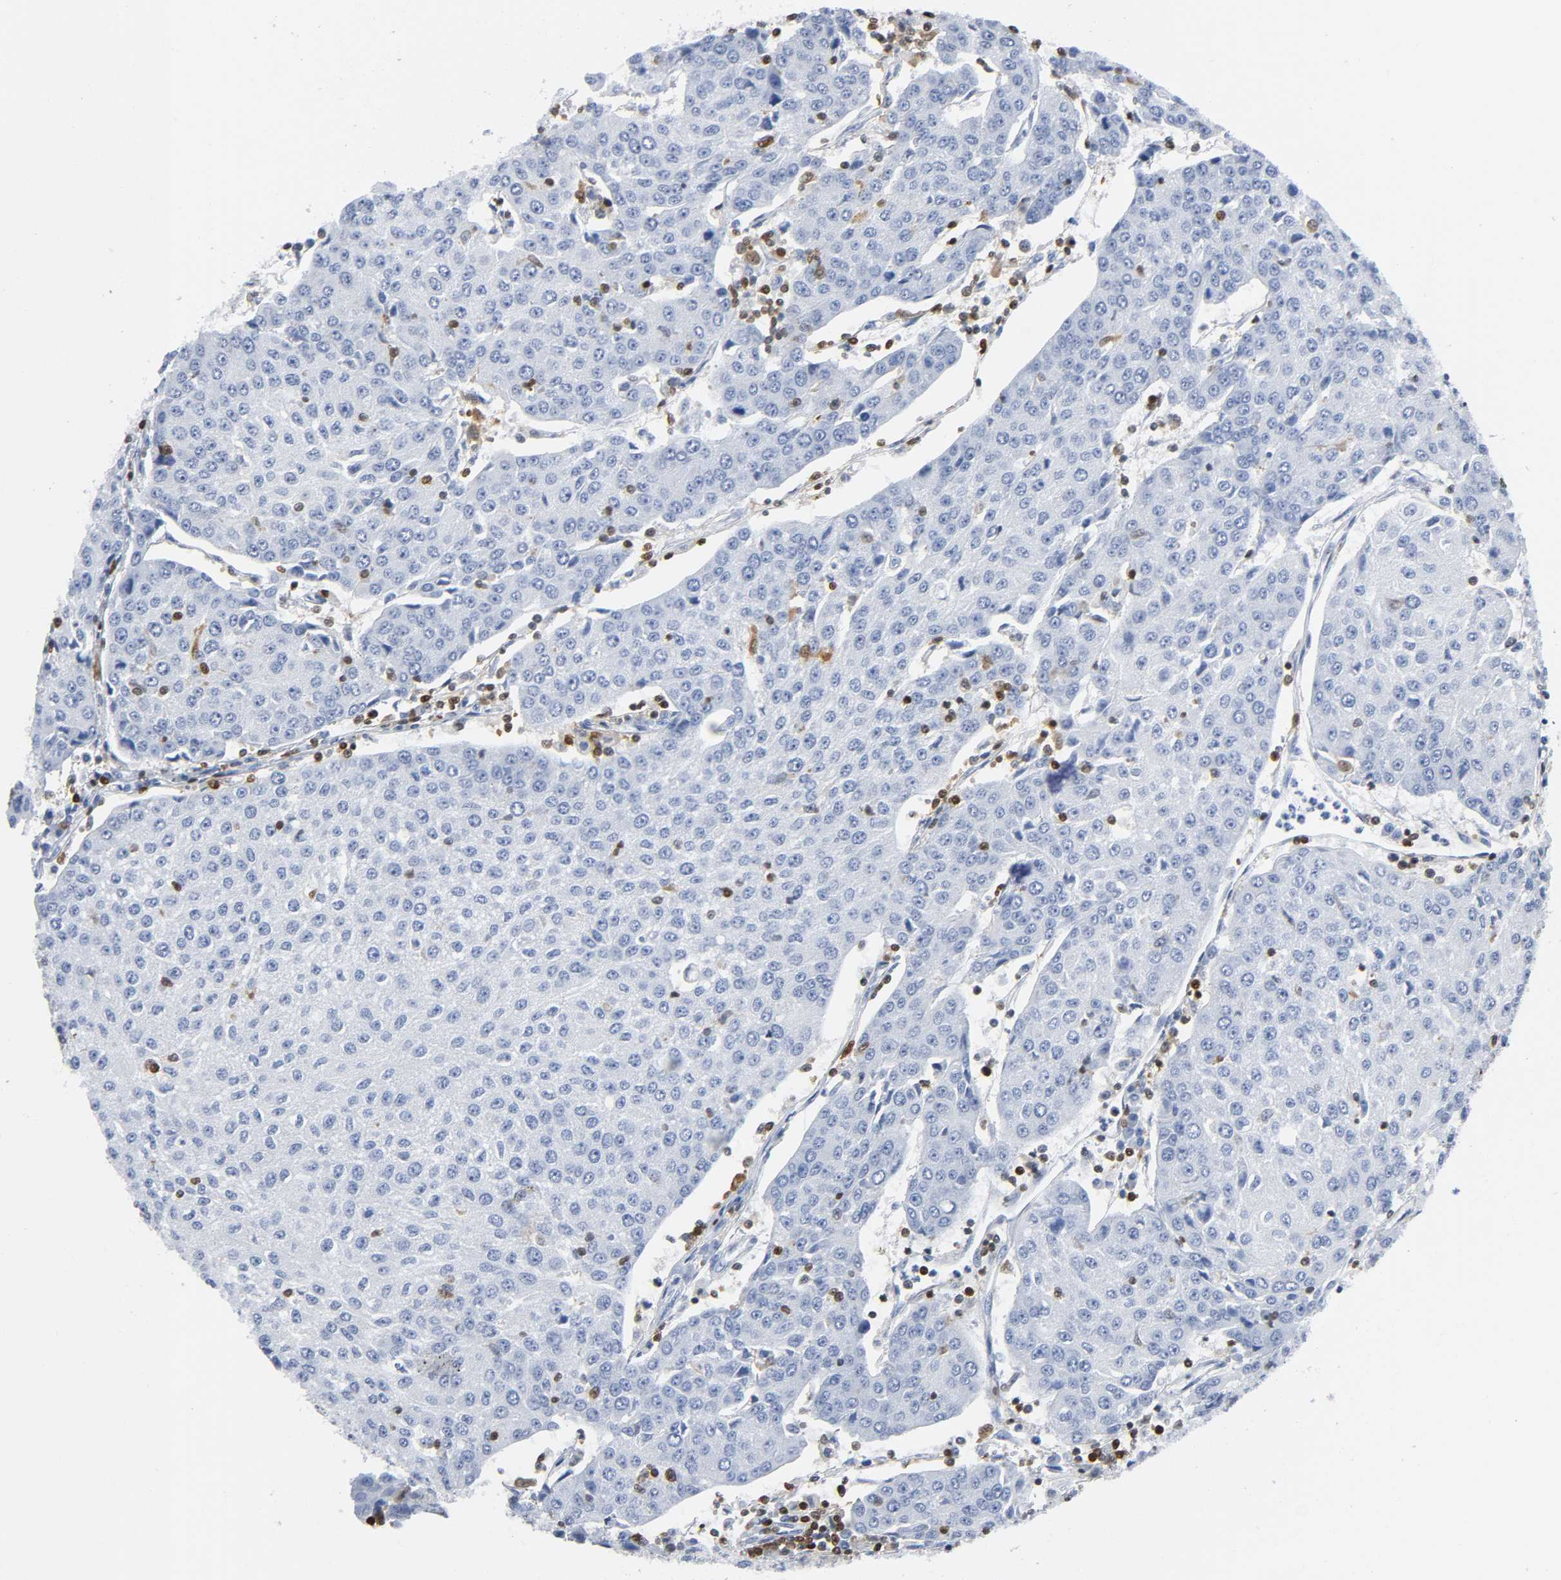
{"staining": {"intensity": "negative", "quantity": "none", "location": "none"}, "tissue": "urothelial cancer", "cell_type": "Tumor cells", "image_type": "cancer", "snomed": [{"axis": "morphology", "description": "Urothelial carcinoma, High grade"}, {"axis": "topography", "description": "Urinary bladder"}], "caption": "An immunohistochemistry (IHC) histopathology image of urothelial cancer is shown. There is no staining in tumor cells of urothelial cancer.", "gene": "DOK2", "patient": {"sex": "female", "age": 85}}